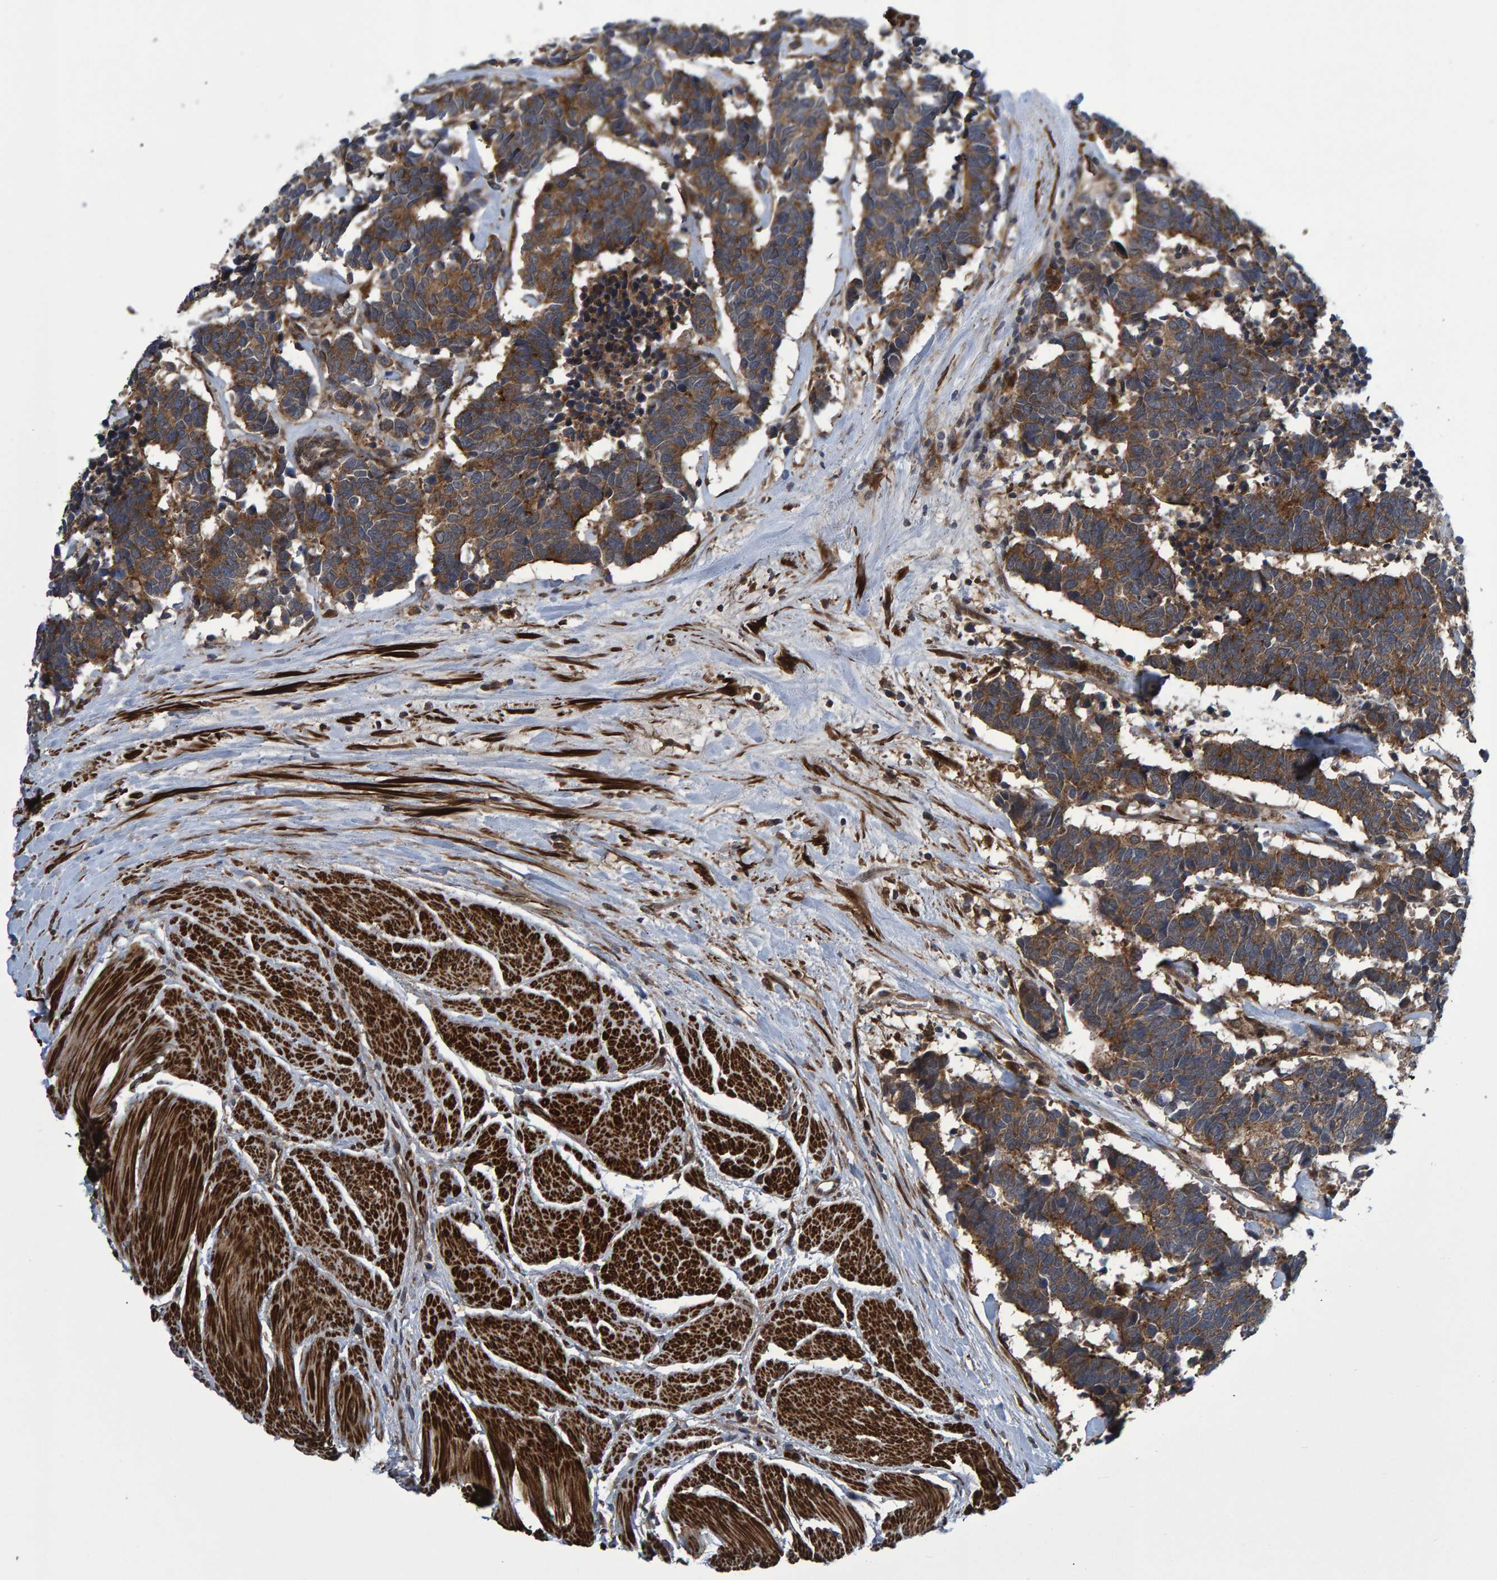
{"staining": {"intensity": "moderate", "quantity": ">75%", "location": "cytoplasmic/membranous"}, "tissue": "carcinoid", "cell_type": "Tumor cells", "image_type": "cancer", "snomed": [{"axis": "morphology", "description": "Carcinoma, NOS"}, {"axis": "morphology", "description": "Carcinoid, malignant, NOS"}, {"axis": "topography", "description": "Urinary bladder"}], "caption": "A brown stain labels moderate cytoplasmic/membranous expression of a protein in malignant carcinoid tumor cells.", "gene": "ATP6V1H", "patient": {"sex": "male", "age": 57}}